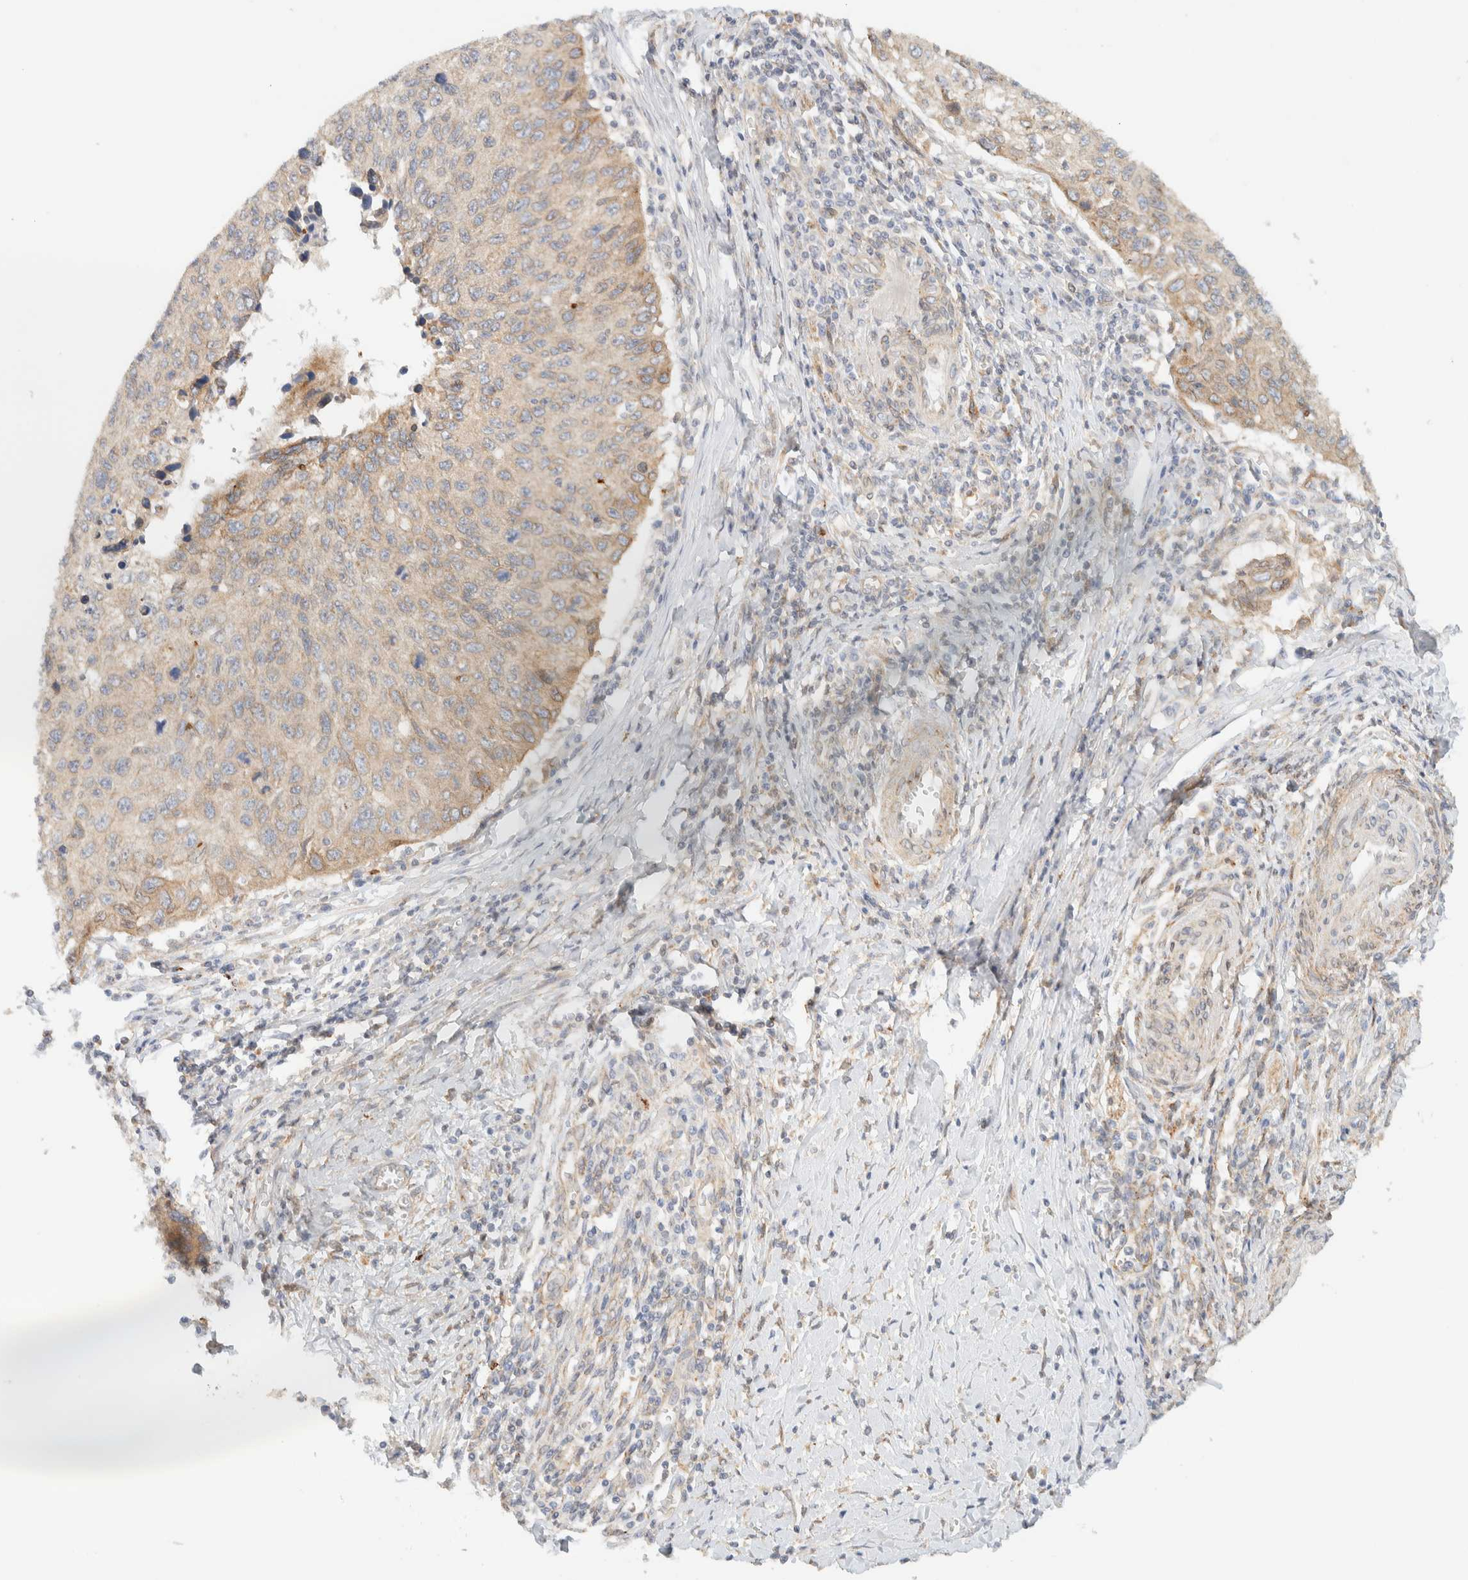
{"staining": {"intensity": "weak", "quantity": ">75%", "location": "cytoplasmic/membranous"}, "tissue": "cervical cancer", "cell_type": "Tumor cells", "image_type": "cancer", "snomed": [{"axis": "morphology", "description": "Squamous cell carcinoma, NOS"}, {"axis": "topography", "description": "Cervix"}], "caption": "Immunohistochemical staining of squamous cell carcinoma (cervical) reveals low levels of weak cytoplasmic/membranous expression in approximately >75% of tumor cells. (IHC, brightfield microscopy, high magnification).", "gene": "NT5C", "patient": {"sex": "female", "age": 53}}